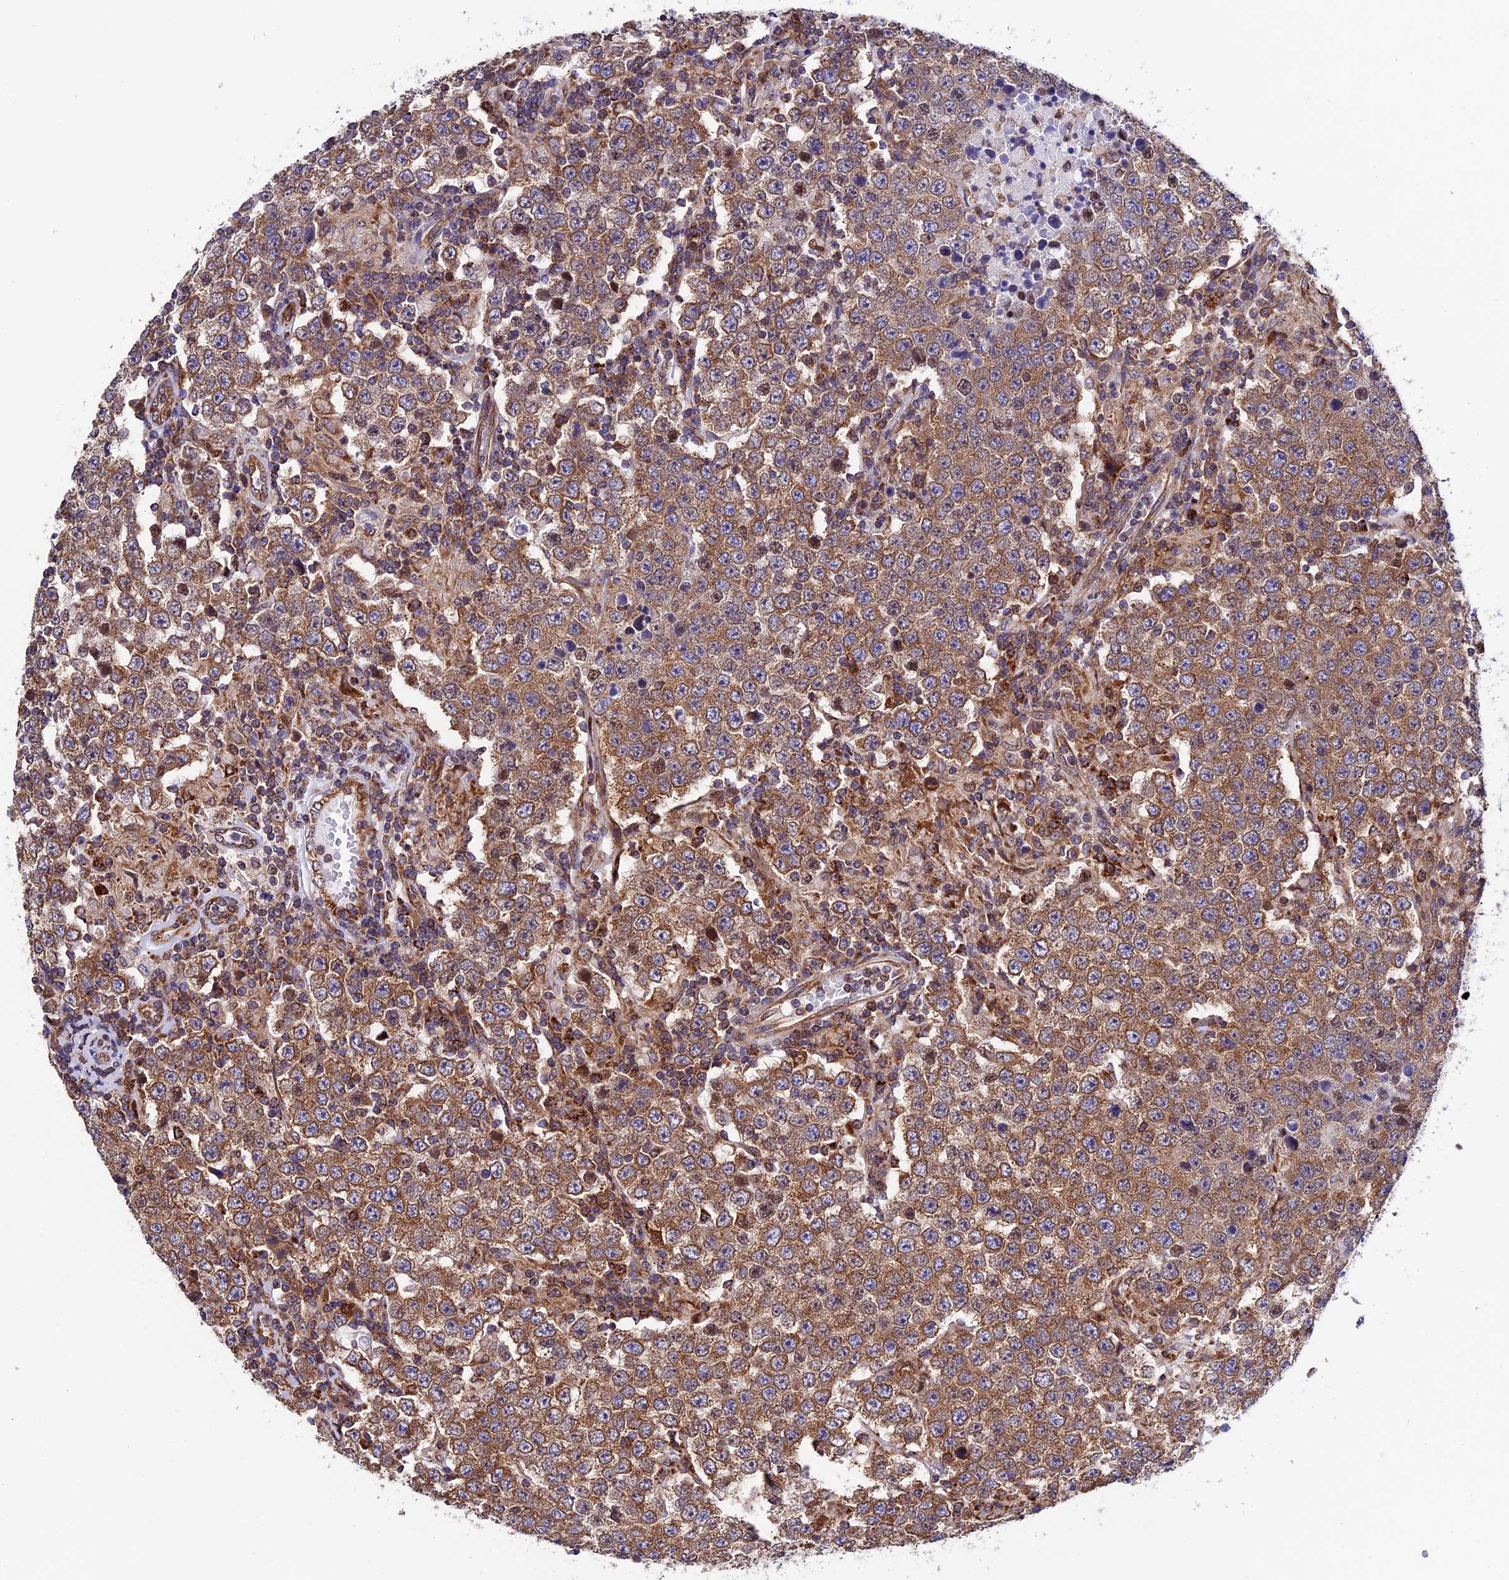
{"staining": {"intensity": "moderate", "quantity": ">75%", "location": "cytoplasmic/membranous"}, "tissue": "testis cancer", "cell_type": "Tumor cells", "image_type": "cancer", "snomed": [{"axis": "morphology", "description": "Normal tissue, NOS"}, {"axis": "morphology", "description": "Urothelial carcinoma, High grade"}, {"axis": "morphology", "description": "Seminoma, NOS"}, {"axis": "morphology", "description": "Carcinoma, Embryonal, NOS"}, {"axis": "topography", "description": "Urinary bladder"}, {"axis": "topography", "description": "Testis"}], "caption": "Testis cancer stained with DAB (3,3'-diaminobenzidine) immunohistochemistry reveals medium levels of moderate cytoplasmic/membranous expression in approximately >75% of tumor cells.", "gene": "SLC9A5", "patient": {"sex": "male", "age": 41}}